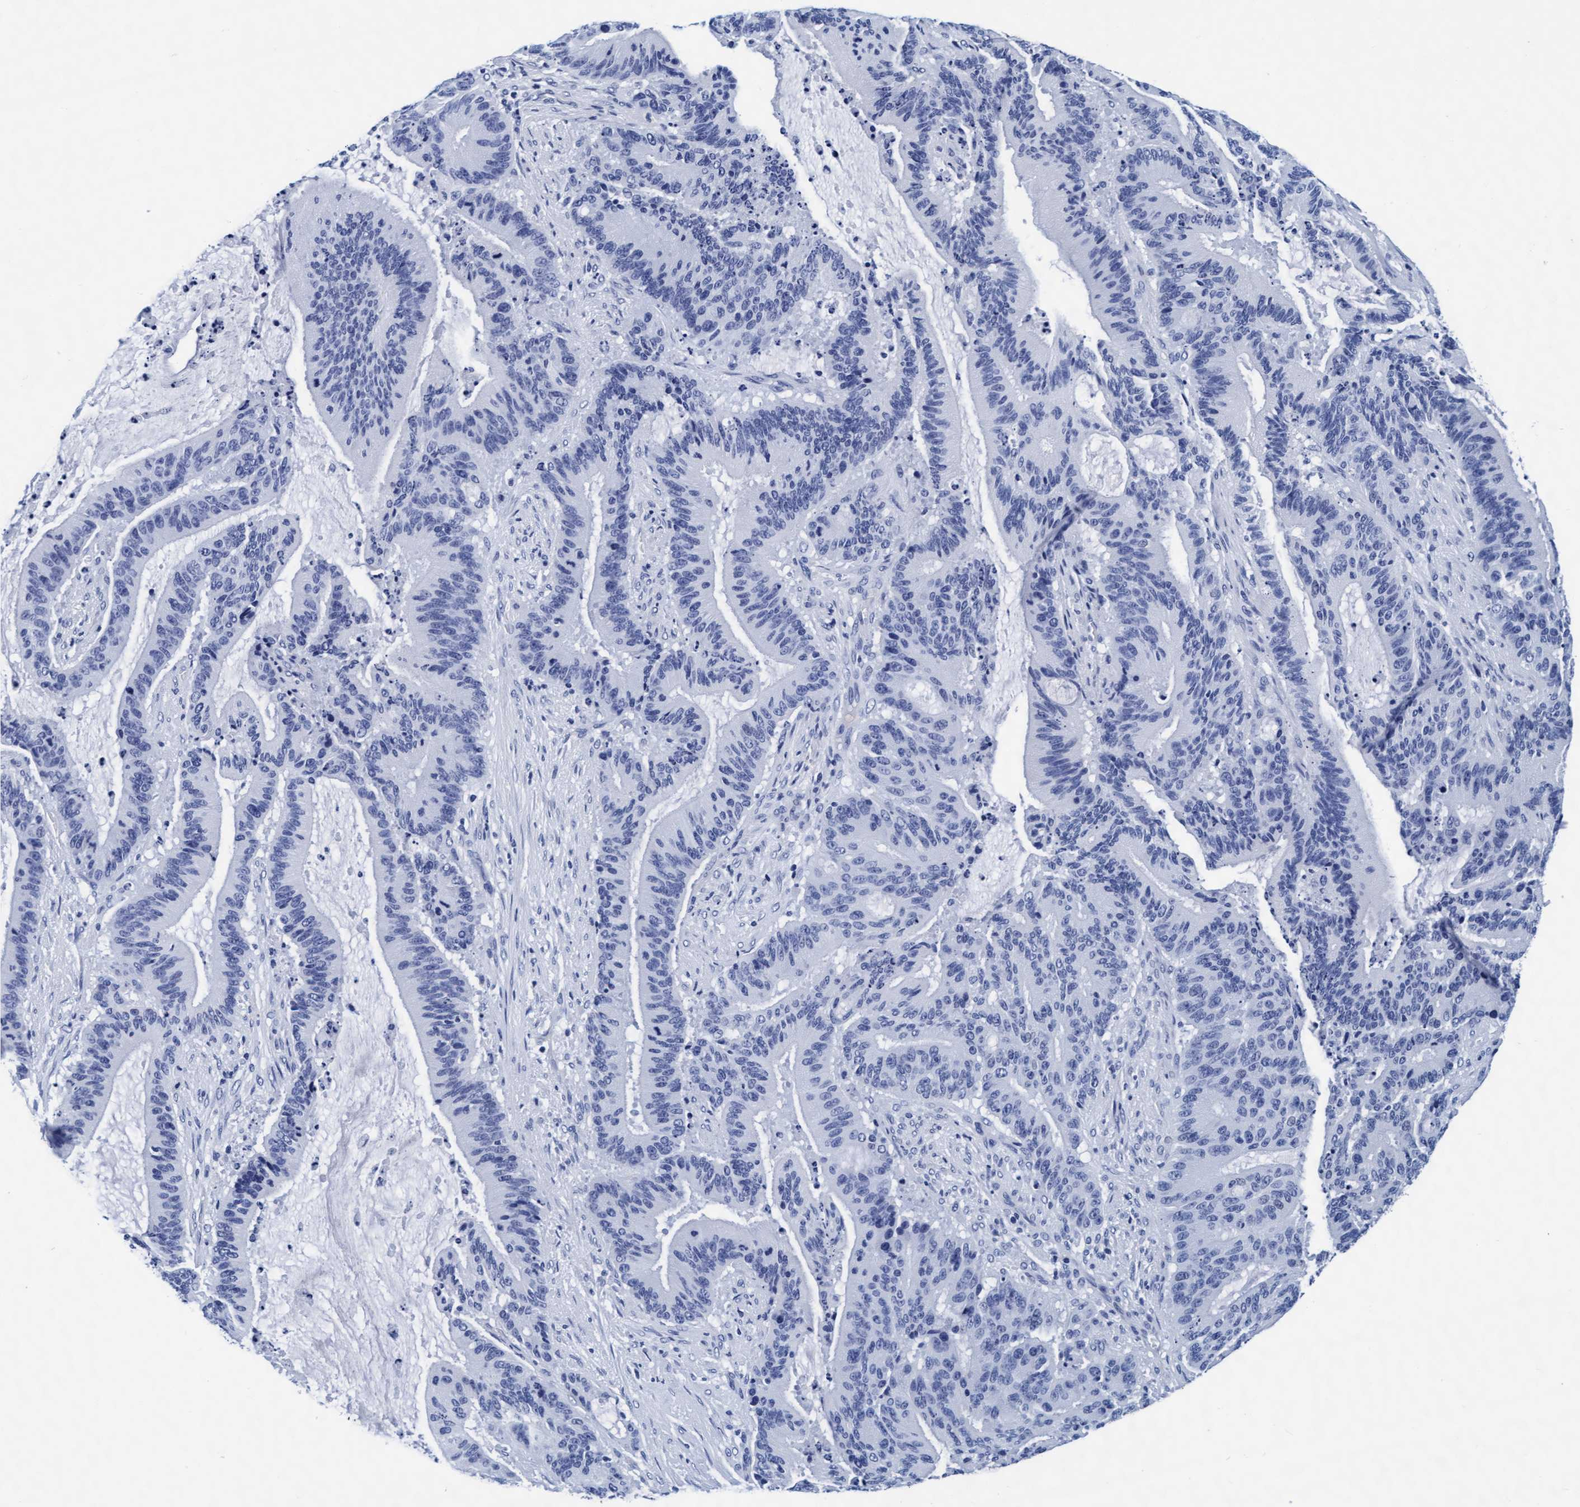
{"staining": {"intensity": "negative", "quantity": "none", "location": "none"}, "tissue": "liver cancer", "cell_type": "Tumor cells", "image_type": "cancer", "snomed": [{"axis": "morphology", "description": "Normal tissue, NOS"}, {"axis": "morphology", "description": "Cholangiocarcinoma"}, {"axis": "topography", "description": "Liver"}, {"axis": "topography", "description": "Peripheral nerve tissue"}], "caption": "This is an IHC image of liver cancer. There is no expression in tumor cells.", "gene": "ARSG", "patient": {"sex": "female", "age": 73}}